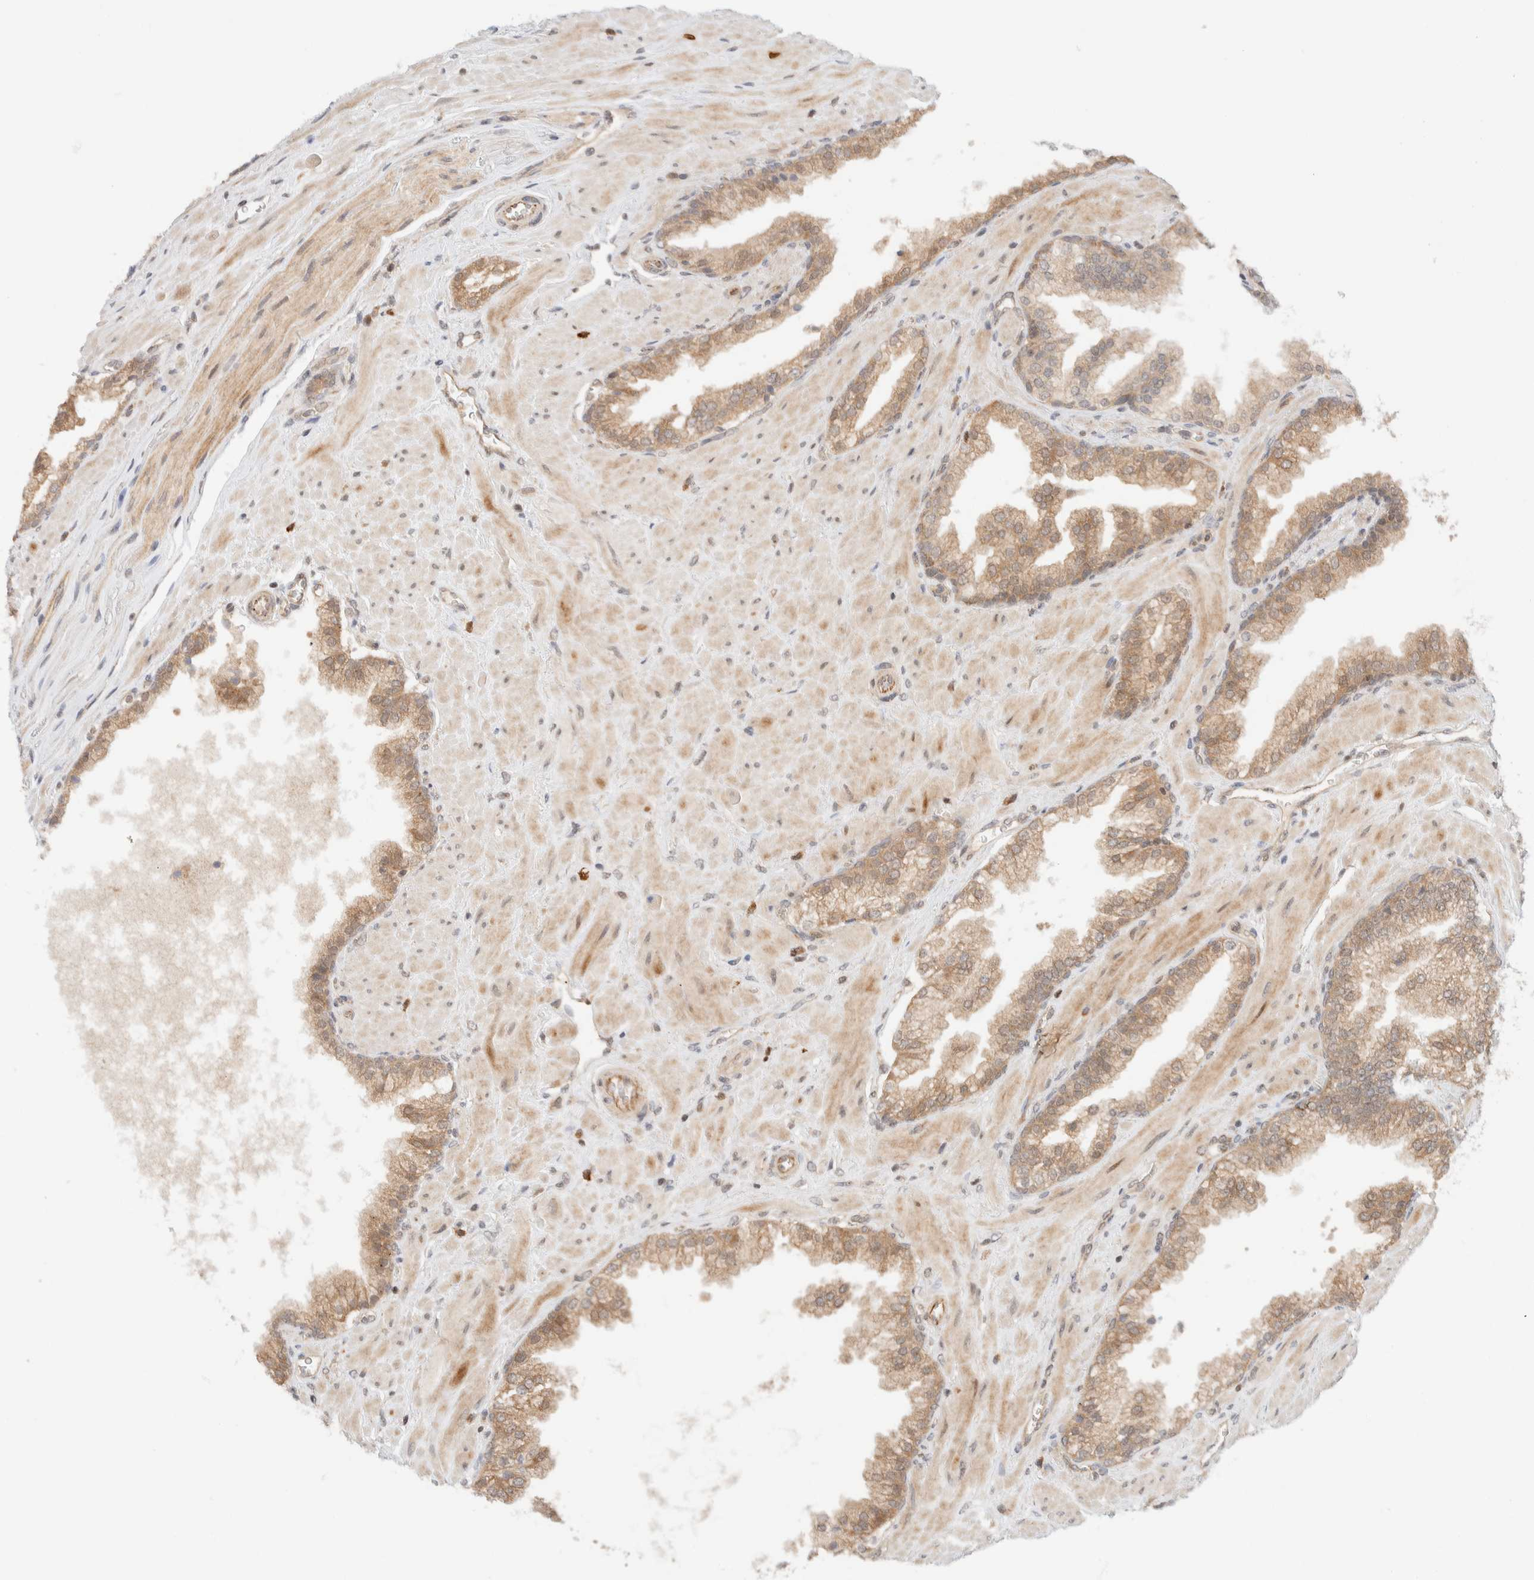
{"staining": {"intensity": "moderate", "quantity": ">75%", "location": "cytoplasmic/membranous"}, "tissue": "prostate cancer", "cell_type": "Tumor cells", "image_type": "cancer", "snomed": [{"axis": "morphology", "description": "Adenocarcinoma, Low grade"}, {"axis": "topography", "description": "Prostate"}], "caption": "A medium amount of moderate cytoplasmic/membranous expression is appreciated in approximately >75% of tumor cells in adenocarcinoma (low-grade) (prostate) tissue. The staining is performed using DAB (3,3'-diaminobenzidine) brown chromogen to label protein expression. The nuclei are counter-stained blue using hematoxylin.", "gene": "C8orf76", "patient": {"sex": "male", "age": 71}}